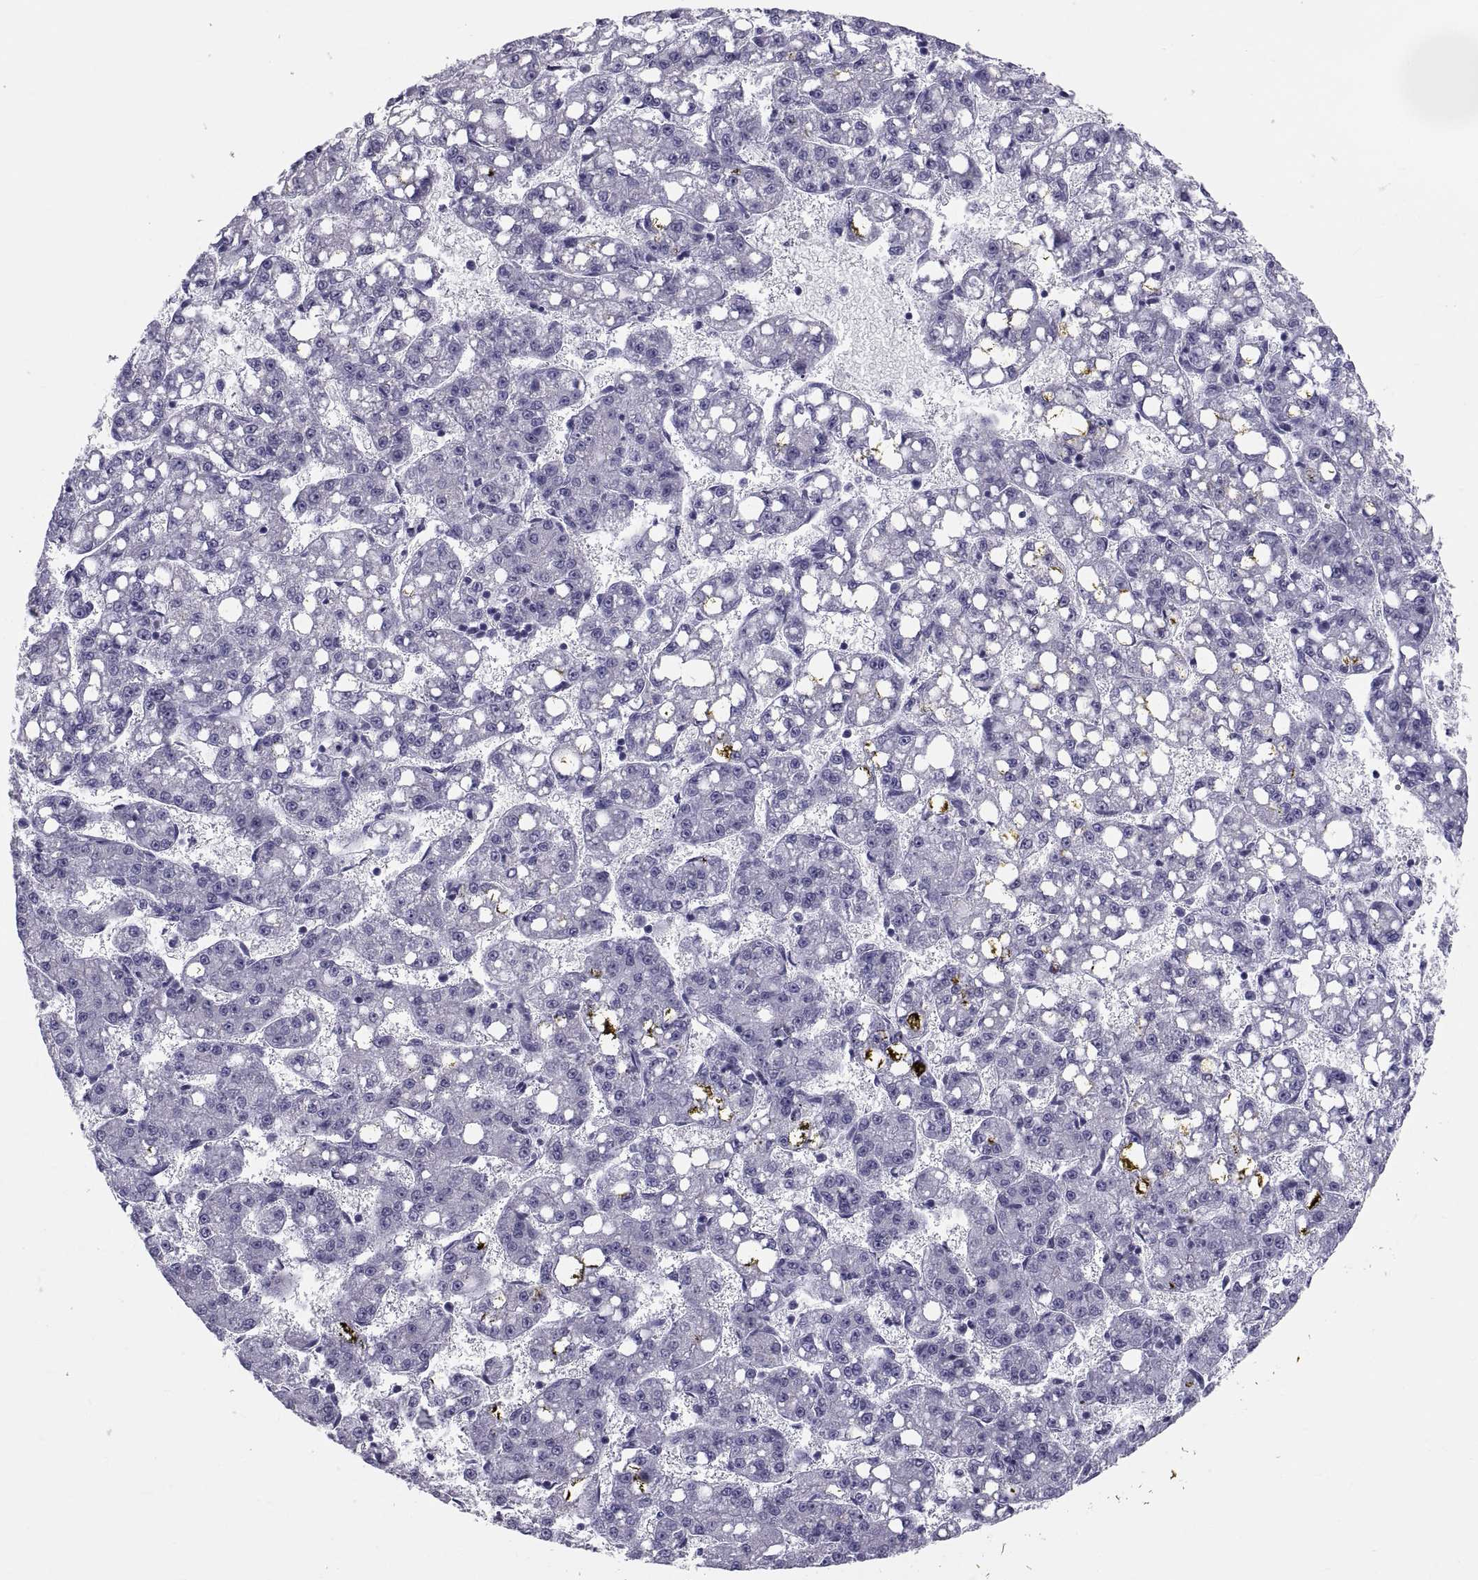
{"staining": {"intensity": "negative", "quantity": "none", "location": "none"}, "tissue": "liver cancer", "cell_type": "Tumor cells", "image_type": "cancer", "snomed": [{"axis": "morphology", "description": "Carcinoma, Hepatocellular, NOS"}, {"axis": "topography", "description": "Liver"}], "caption": "The immunohistochemistry micrograph has no significant expression in tumor cells of liver cancer tissue.", "gene": "DEFB129", "patient": {"sex": "female", "age": 65}}